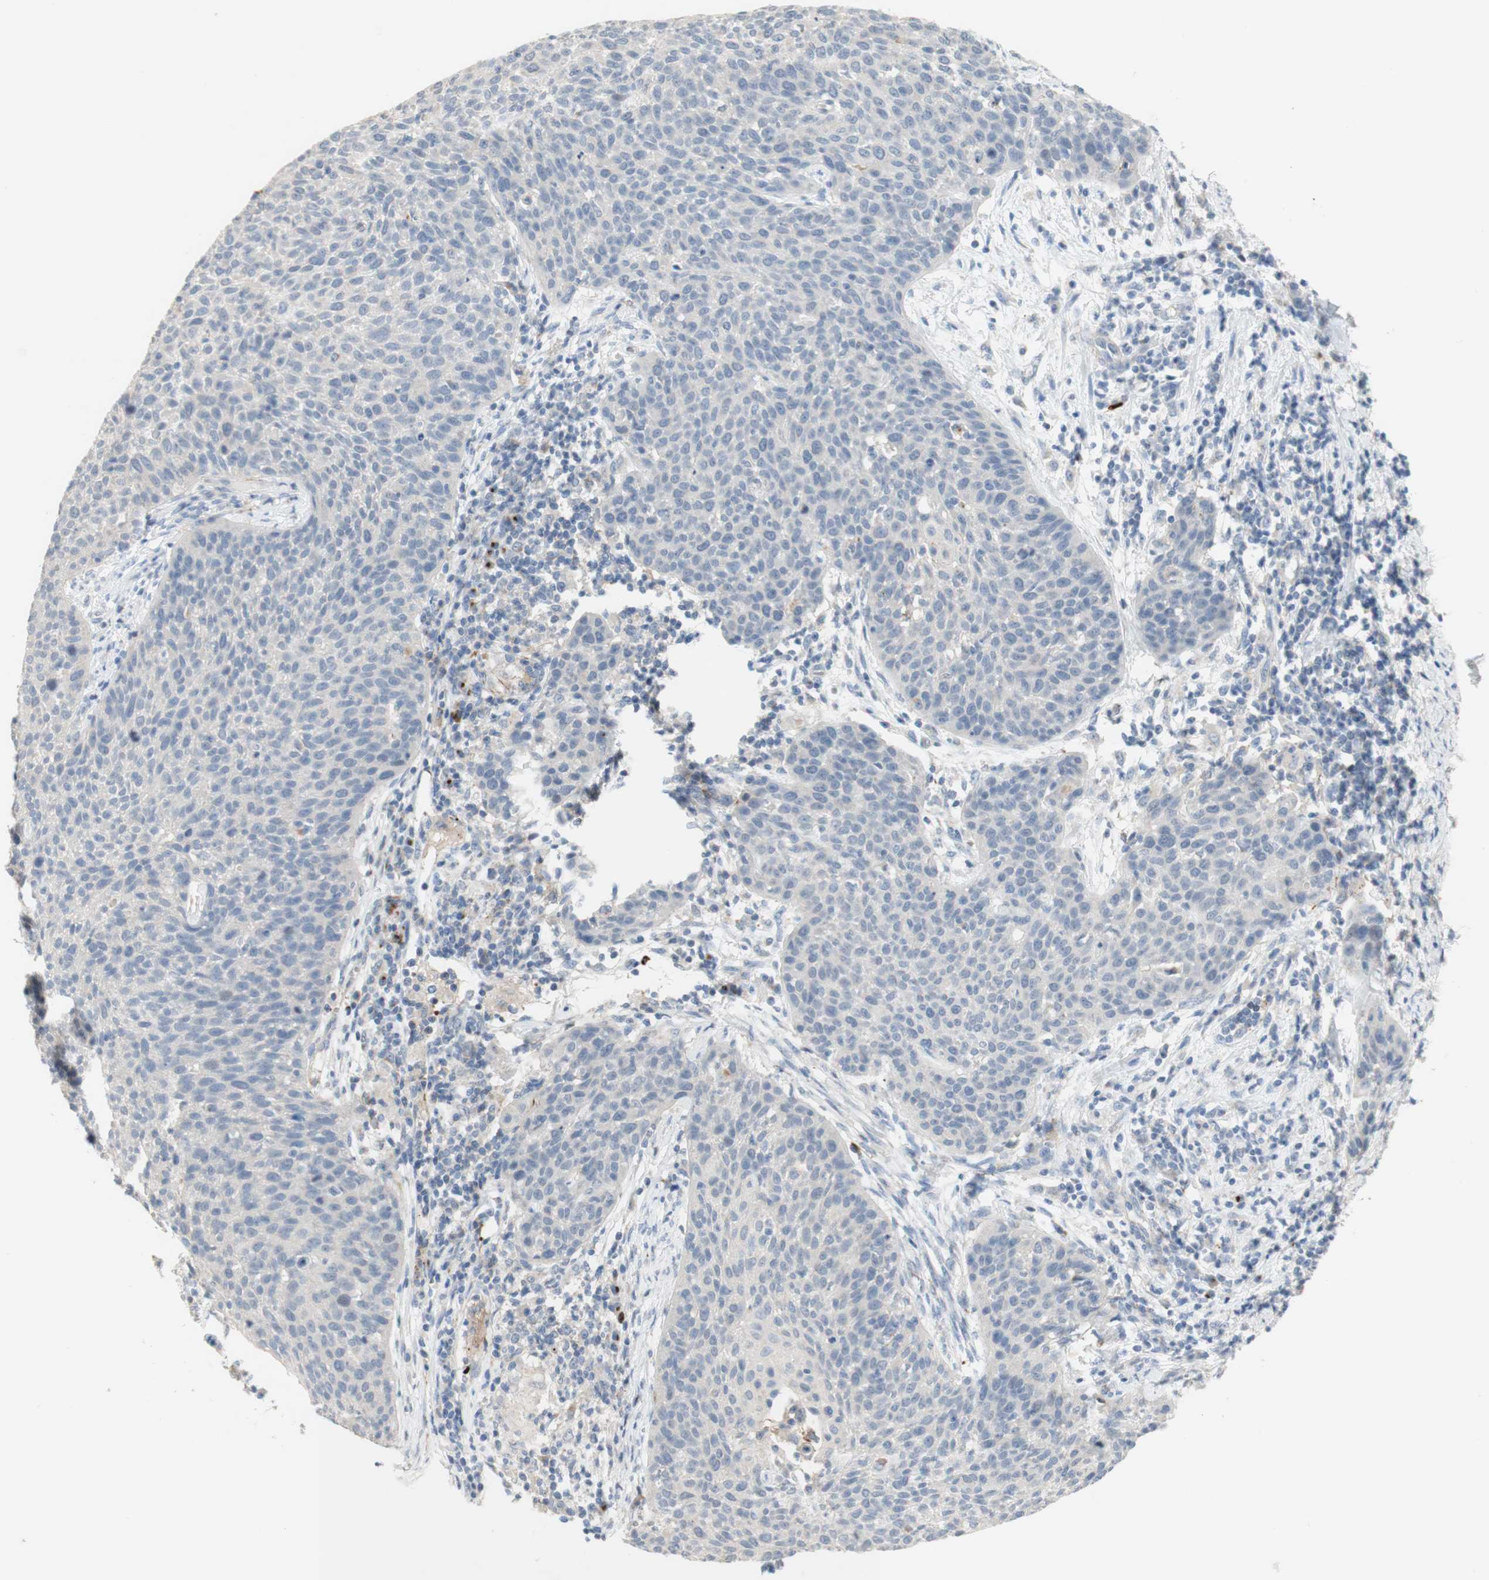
{"staining": {"intensity": "negative", "quantity": "none", "location": "none"}, "tissue": "cervical cancer", "cell_type": "Tumor cells", "image_type": "cancer", "snomed": [{"axis": "morphology", "description": "Squamous cell carcinoma, NOS"}, {"axis": "topography", "description": "Cervix"}], "caption": "Tumor cells show no significant expression in cervical cancer (squamous cell carcinoma).", "gene": "MANEA", "patient": {"sex": "female", "age": 38}}